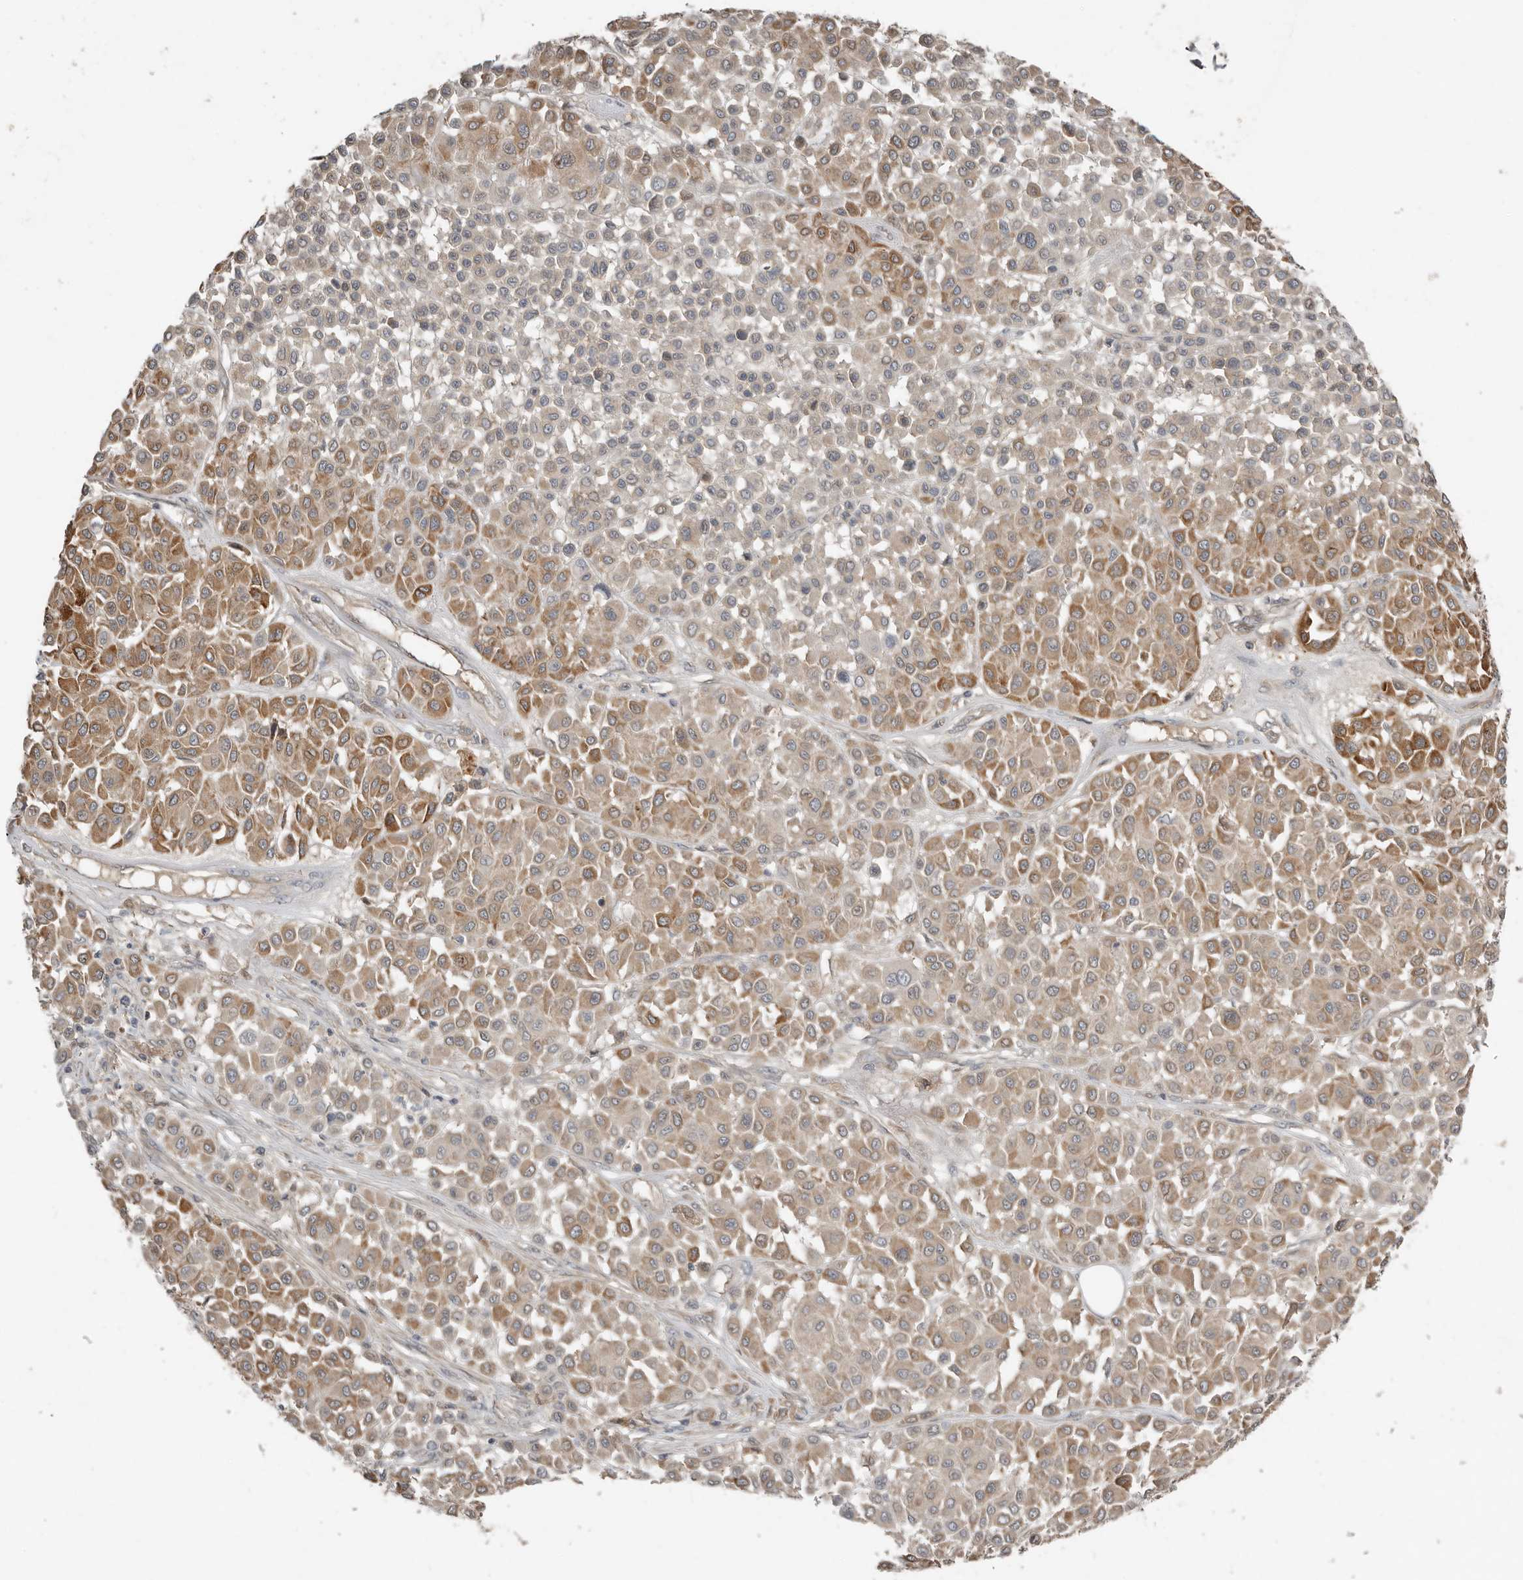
{"staining": {"intensity": "moderate", "quantity": "25%-75%", "location": "cytoplasmic/membranous"}, "tissue": "melanoma", "cell_type": "Tumor cells", "image_type": "cancer", "snomed": [{"axis": "morphology", "description": "Malignant melanoma, Metastatic site"}, {"axis": "topography", "description": "Soft tissue"}], "caption": "Immunohistochemistry (IHC) micrograph of neoplastic tissue: melanoma stained using IHC displays medium levels of moderate protein expression localized specifically in the cytoplasmic/membranous of tumor cells, appearing as a cytoplasmic/membranous brown color.", "gene": "TEAD3", "patient": {"sex": "male", "age": 41}}